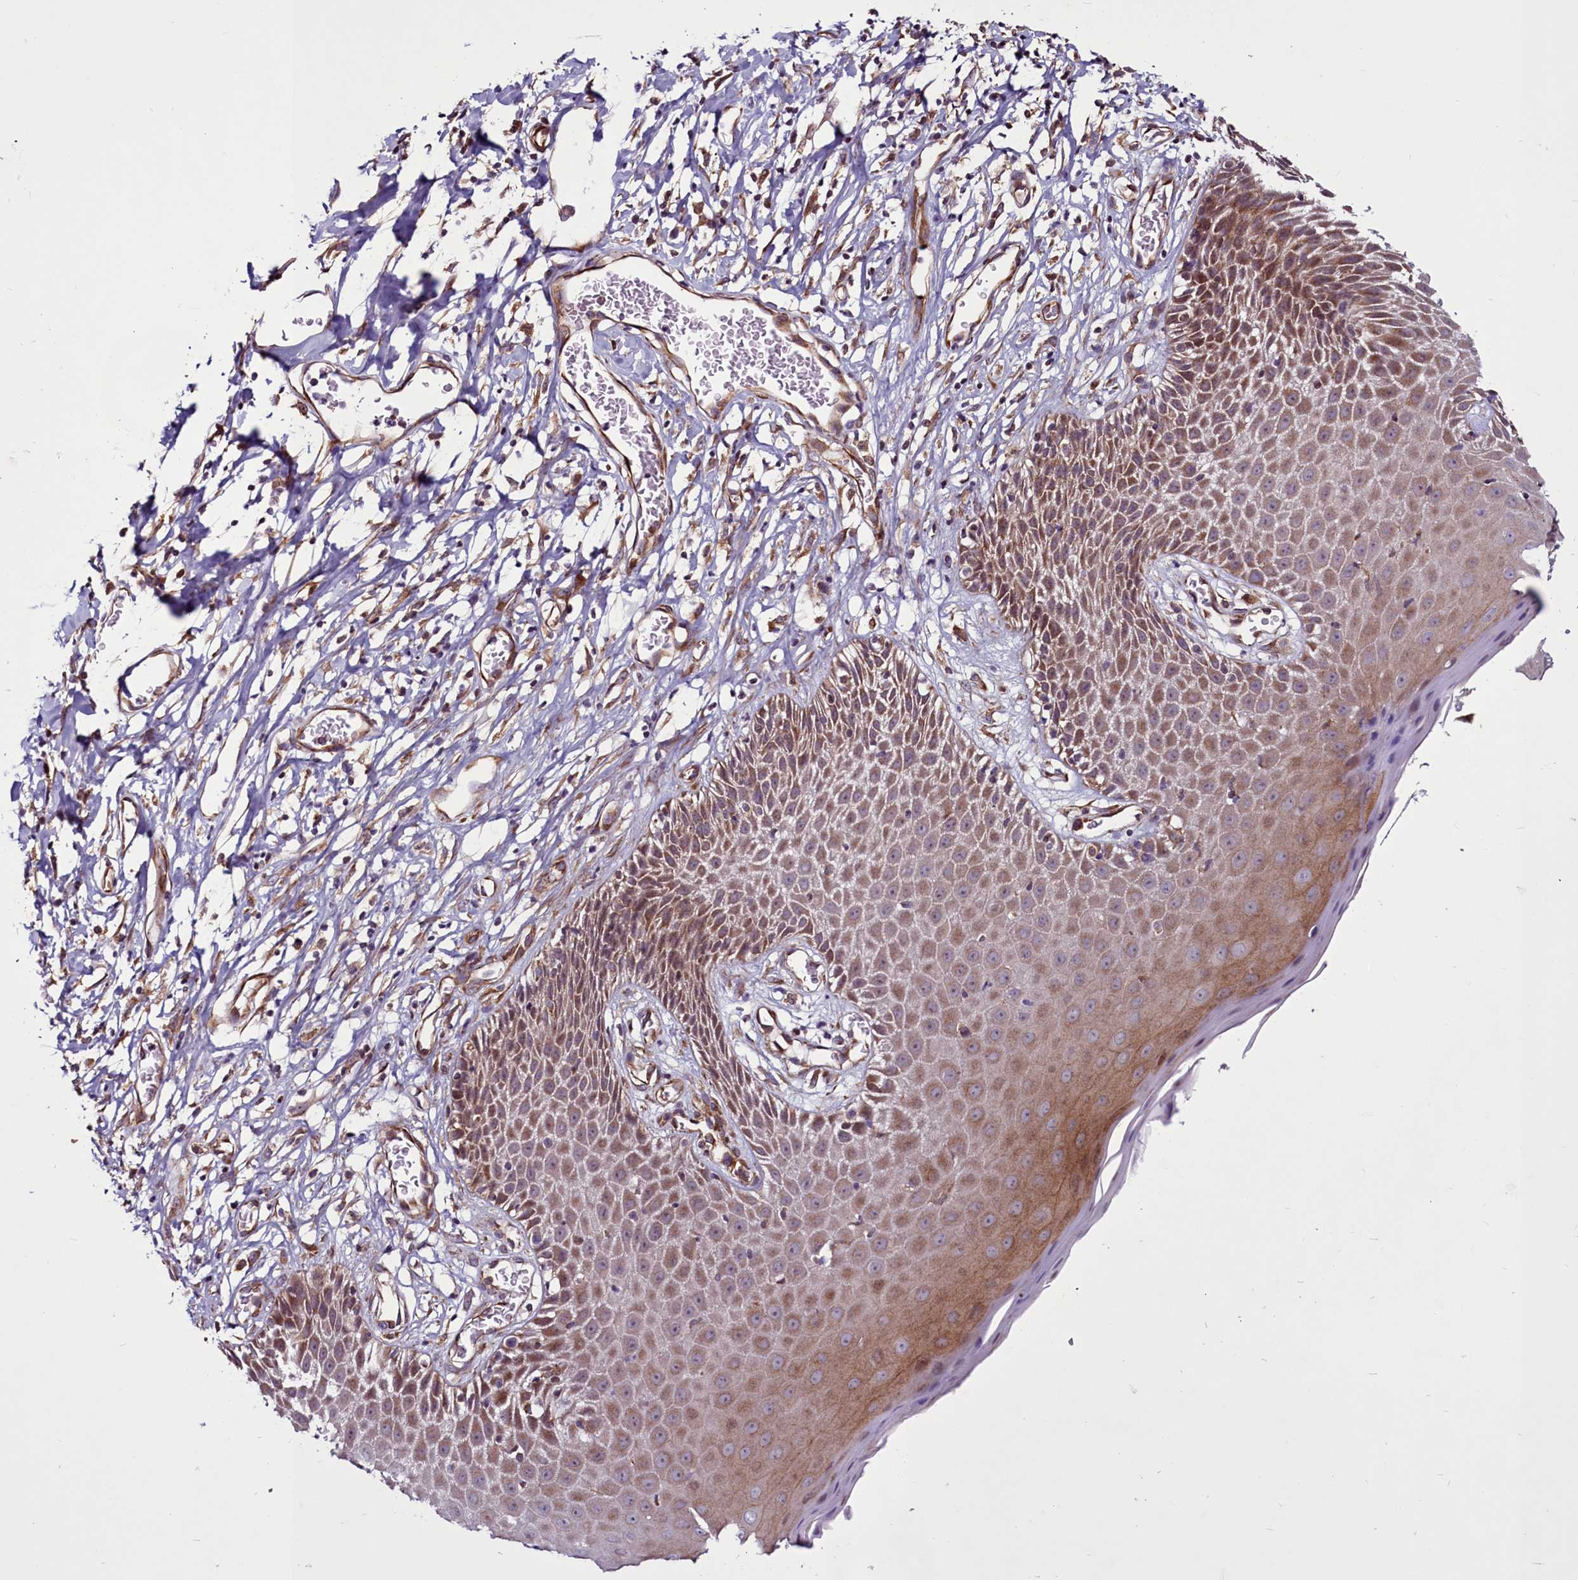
{"staining": {"intensity": "moderate", "quantity": ">75%", "location": "cytoplasmic/membranous"}, "tissue": "skin", "cell_type": "Epidermal cells", "image_type": "normal", "snomed": [{"axis": "morphology", "description": "Normal tissue, NOS"}, {"axis": "topography", "description": "Vulva"}], "caption": "Moderate cytoplasmic/membranous expression is present in approximately >75% of epidermal cells in unremarkable skin. Using DAB (brown) and hematoxylin (blue) stains, captured at high magnification using brightfield microscopy.", "gene": "MCRIP1", "patient": {"sex": "female", "age": 68}}